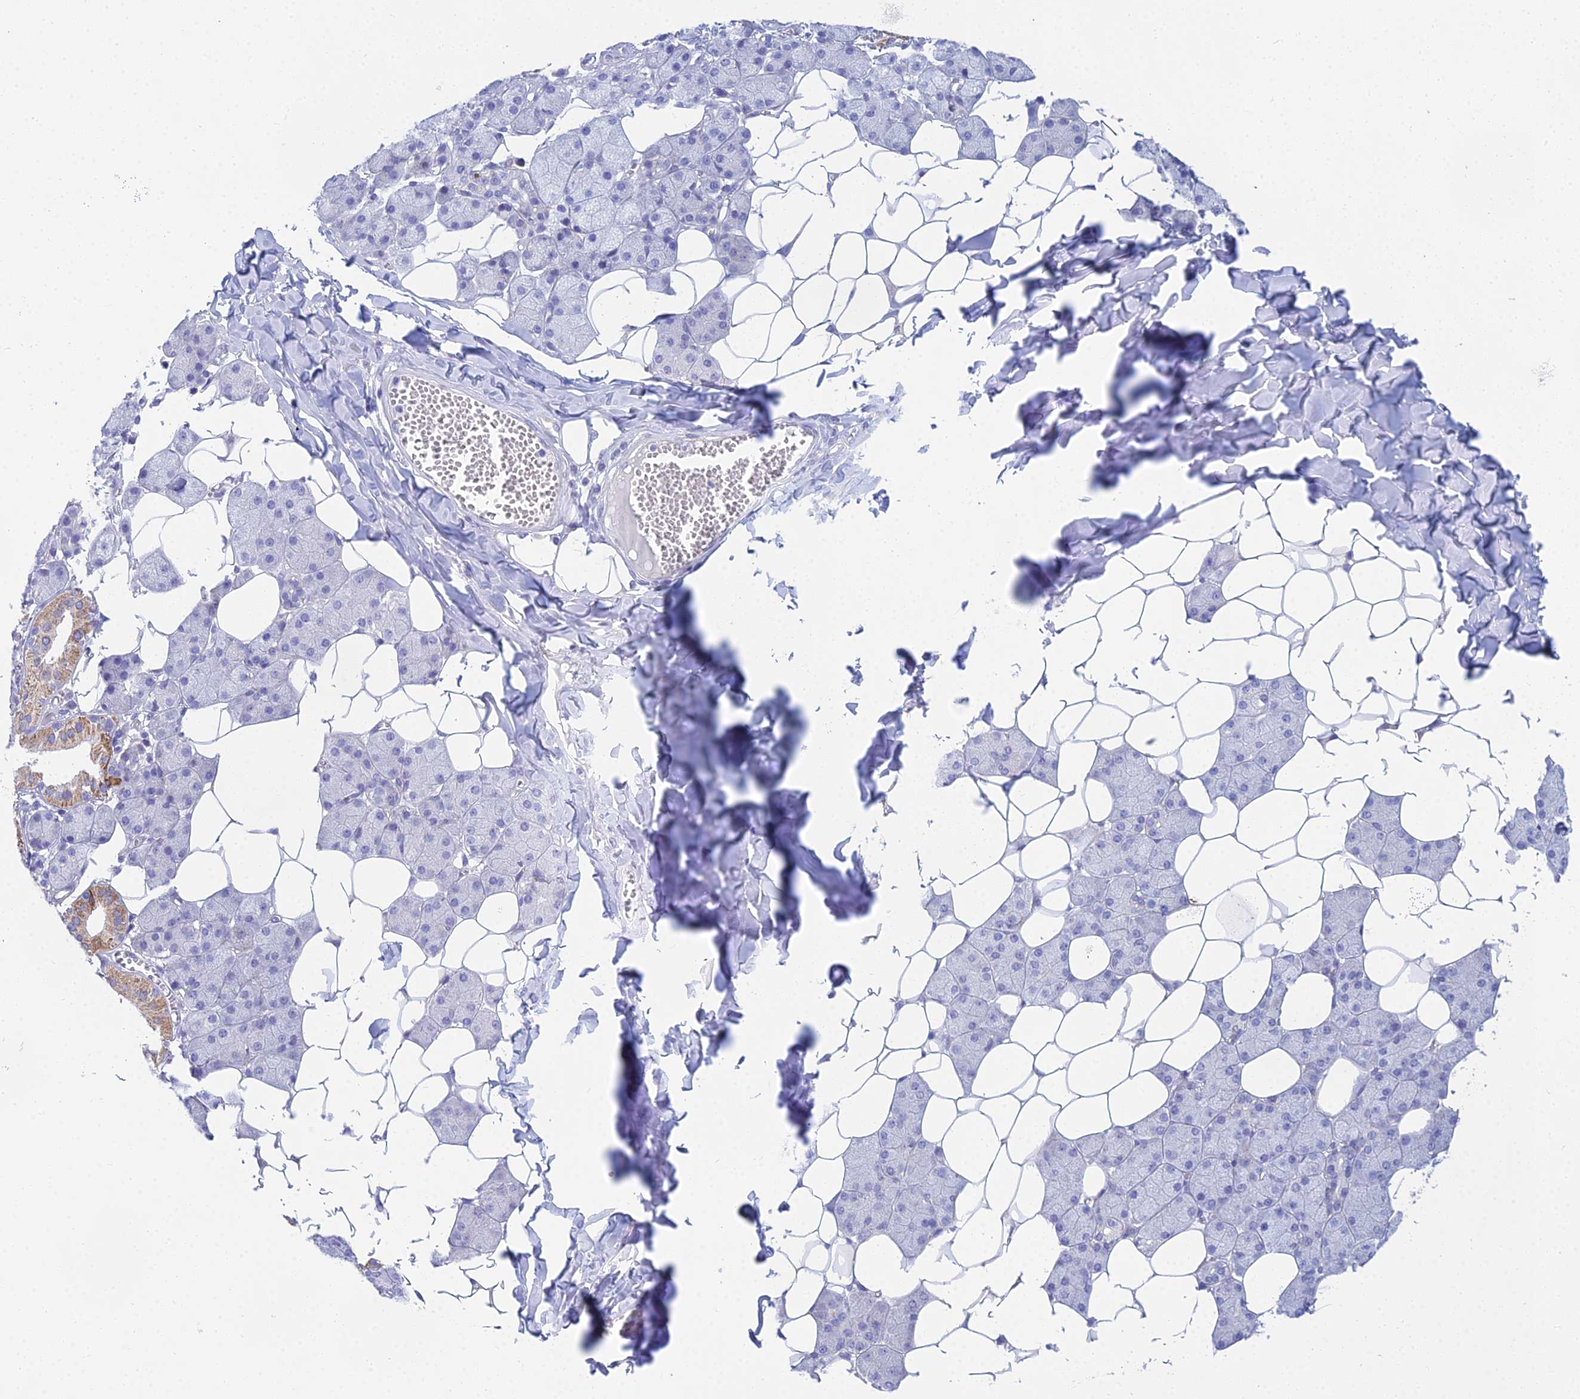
{"staining": {"intensity": "moderate", "quantity": "<25%", "location": "cytoplasmic/membranous"}, "tissue": "salivary gland", "cell_type": "Glandular cells", "image_type": "normal", "snomed": [{"axis": "morphology", "description": "Normal tissue, NOS"}, {"axis": "topography", "description": "Salivary gland"}], "caption": "The image reveals staining of benign salivary gland, revealing moderate cytoplasmic/membranous protein expression (brown color) within glandular cells.", "gene": "PRR13", "patient": {"sex": "female", "age": 33}}